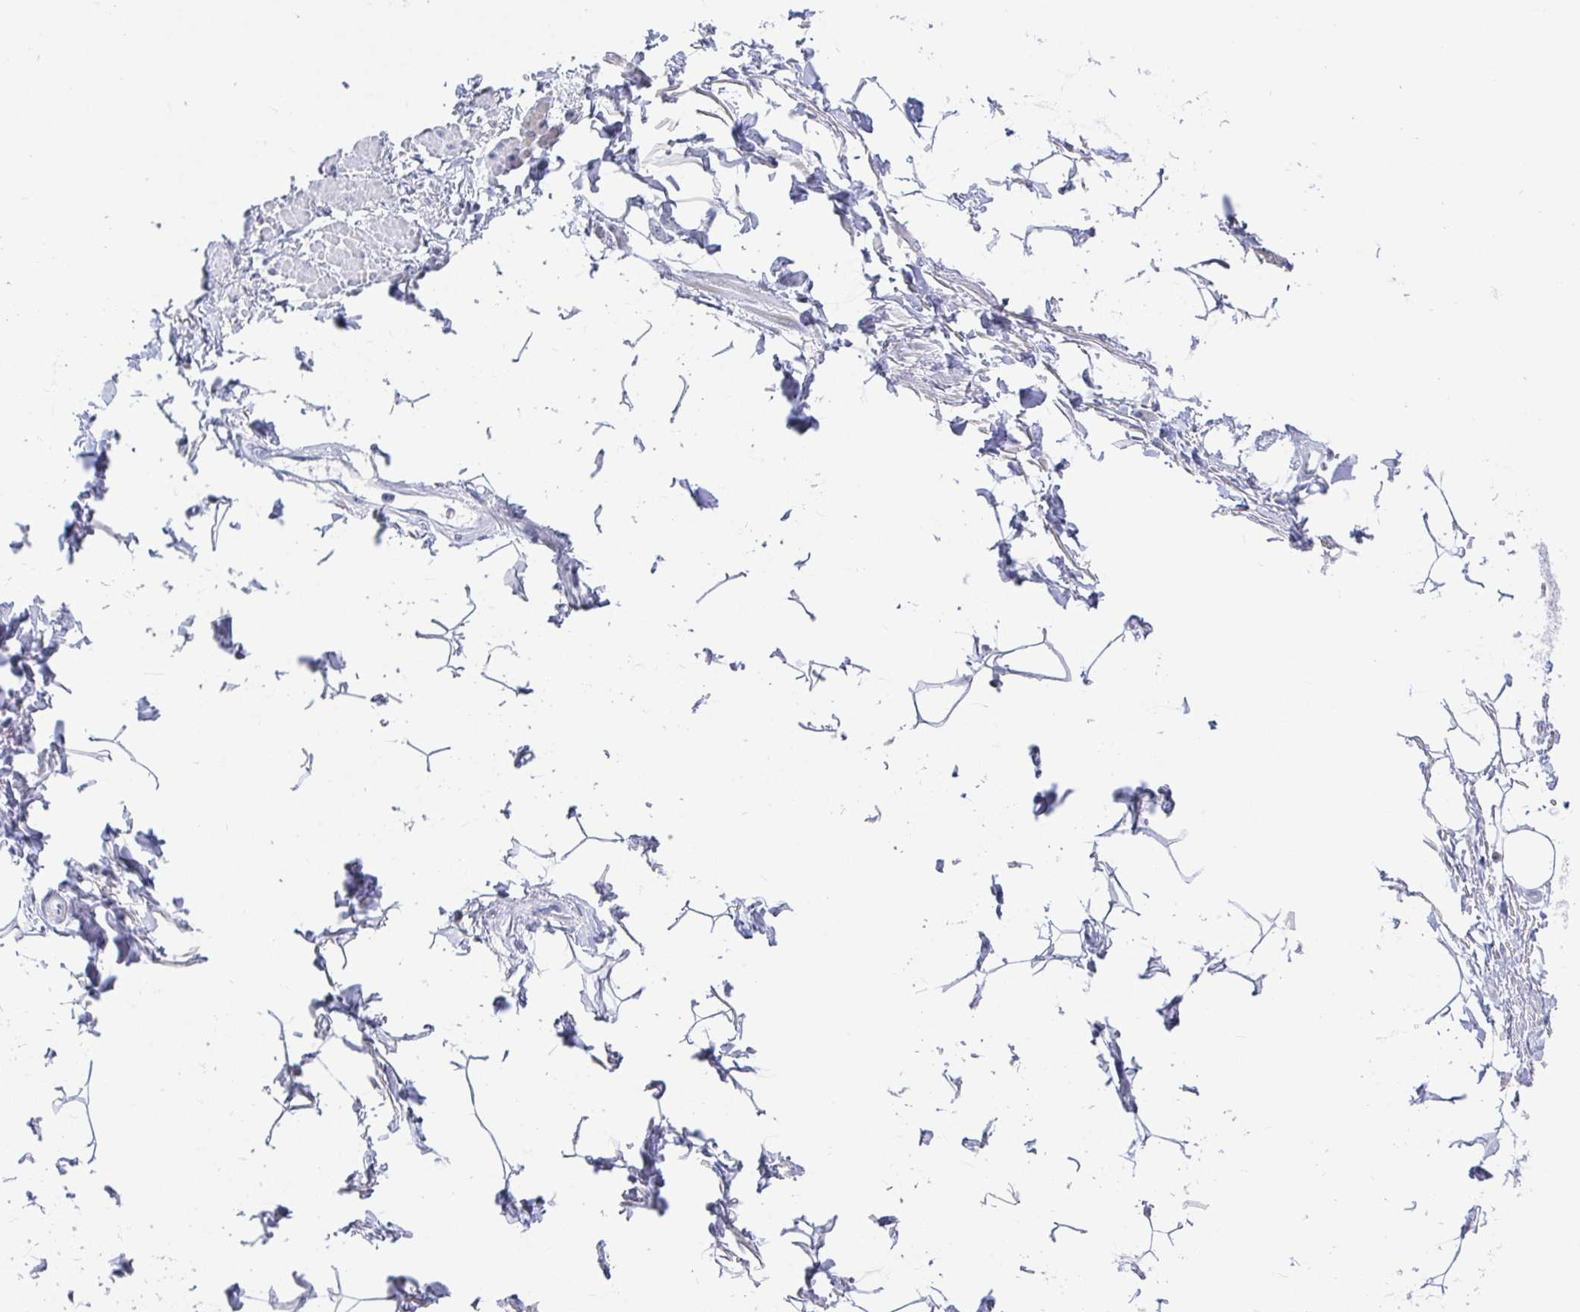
{"staining": {"intensity": "negative", "quantity": "none", "location": "none"}, "tissue": "adipose tissue", "cell_type": "Adipocytes", "image_type": "normal", "snomed": [{"axis": "morphology", "description": "Normal tissue, NOS"}, {"axis": "topography", "description": "Peripheral nerve tissue"}], "caption": "A high-resolution histopathology image shows immunohistochemistry (IHC) staining of unremarkable adipose tissue, which demonstrates no significant positivity in adipocytes.", "gene": "SIRT7", "patient": {"sex": "male", "age": 51}}